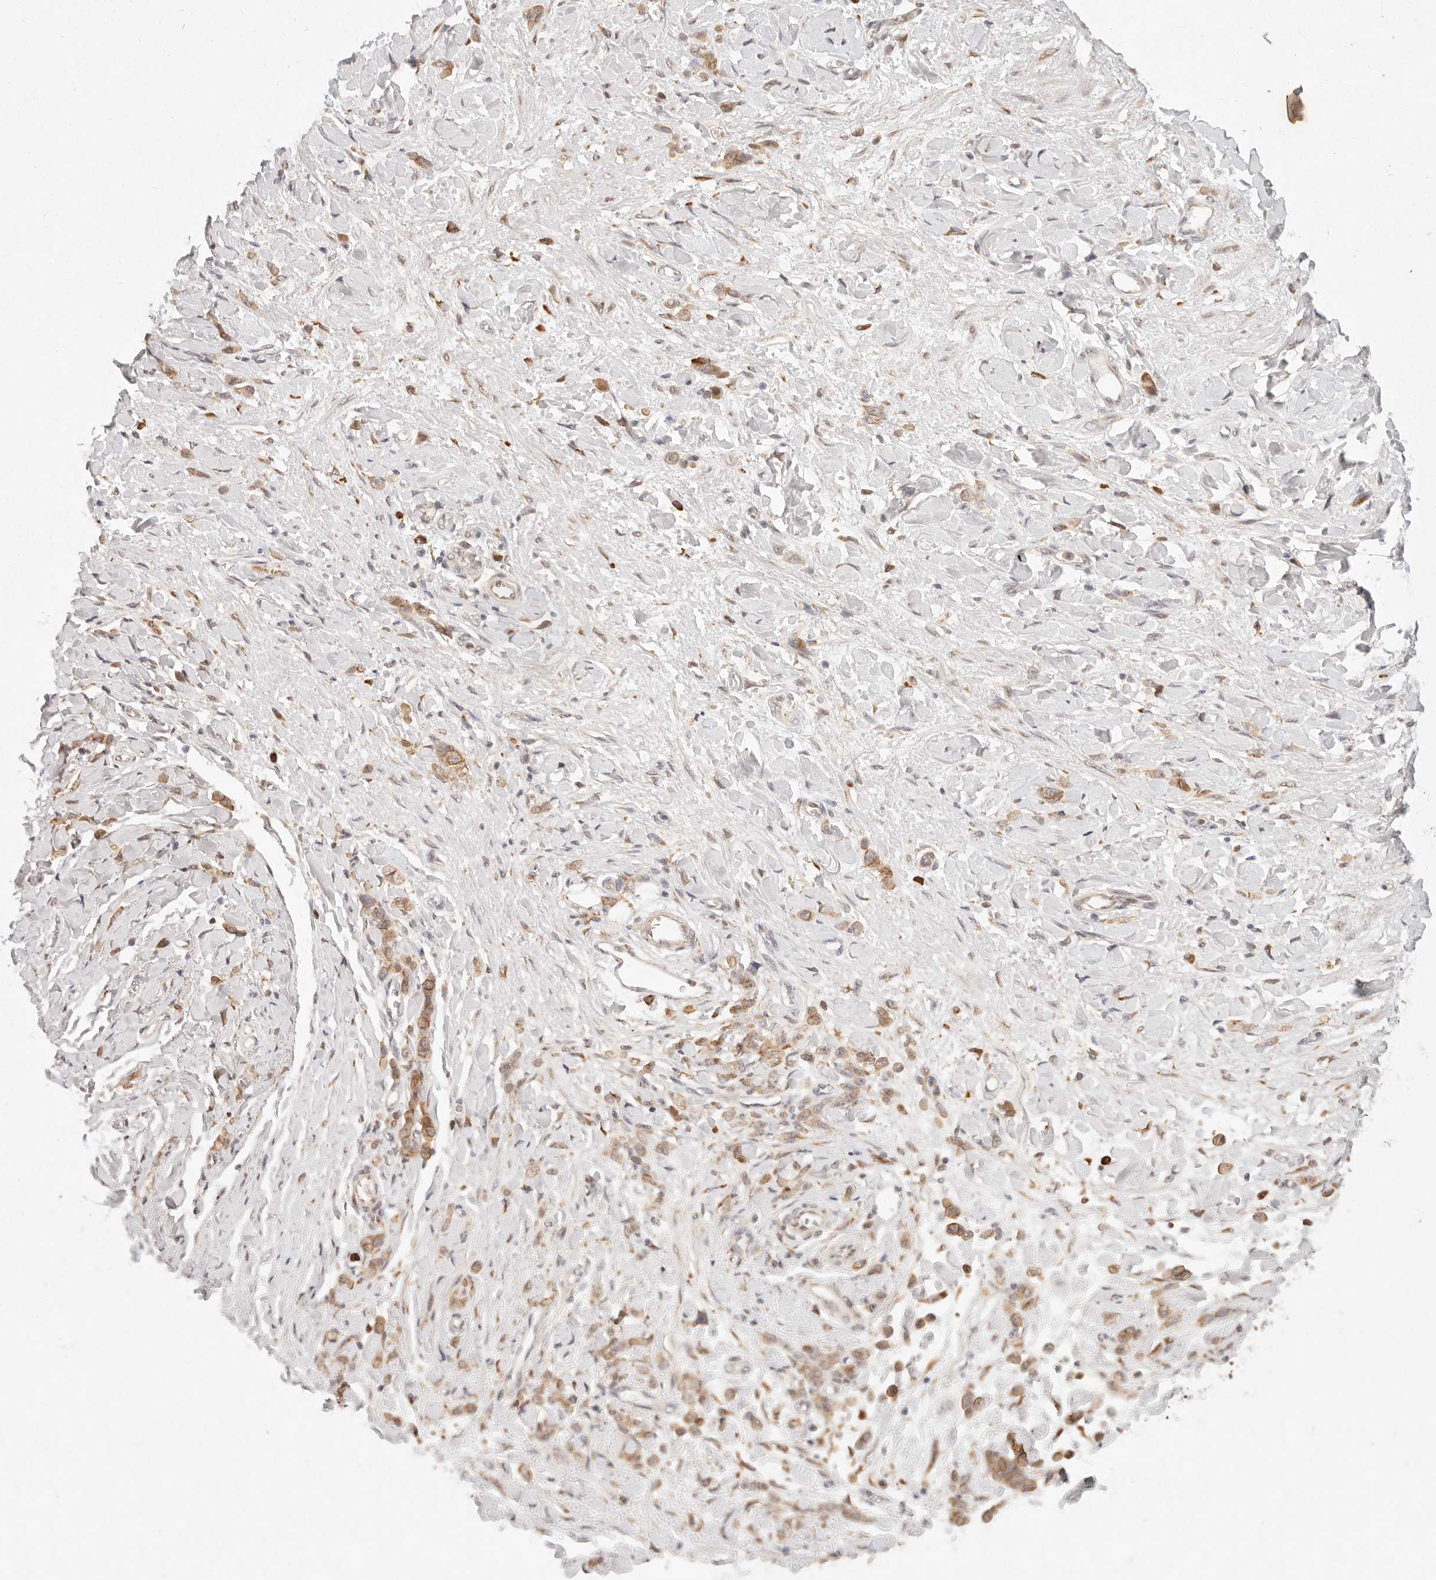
{"staining": {"intensity": "moderate", "quantity": ">75%", "location": "cytoplasmic/membranous"}, "tissue": "stomach cancer", "cell_type": "Tumor cells", "image_type": "cancer", "snomed": [{"axis": "morphology", "description": "Normal tissue, NOS"}, {"axis": "morphology", "description": "Adenocarcinoma, NOS"}, {"axis": "topography", "description": "Stomach"}], "caption": "IHC histopathology image of human stomach adenocarcinoma stained for a protein (brown), which demonstrates medium levels of moderate cytoplasmic/membranous expression in approximately >75% of tumor cells.", "gene": "C1orf127", "patient": {"sex": "male", "age": 82}}